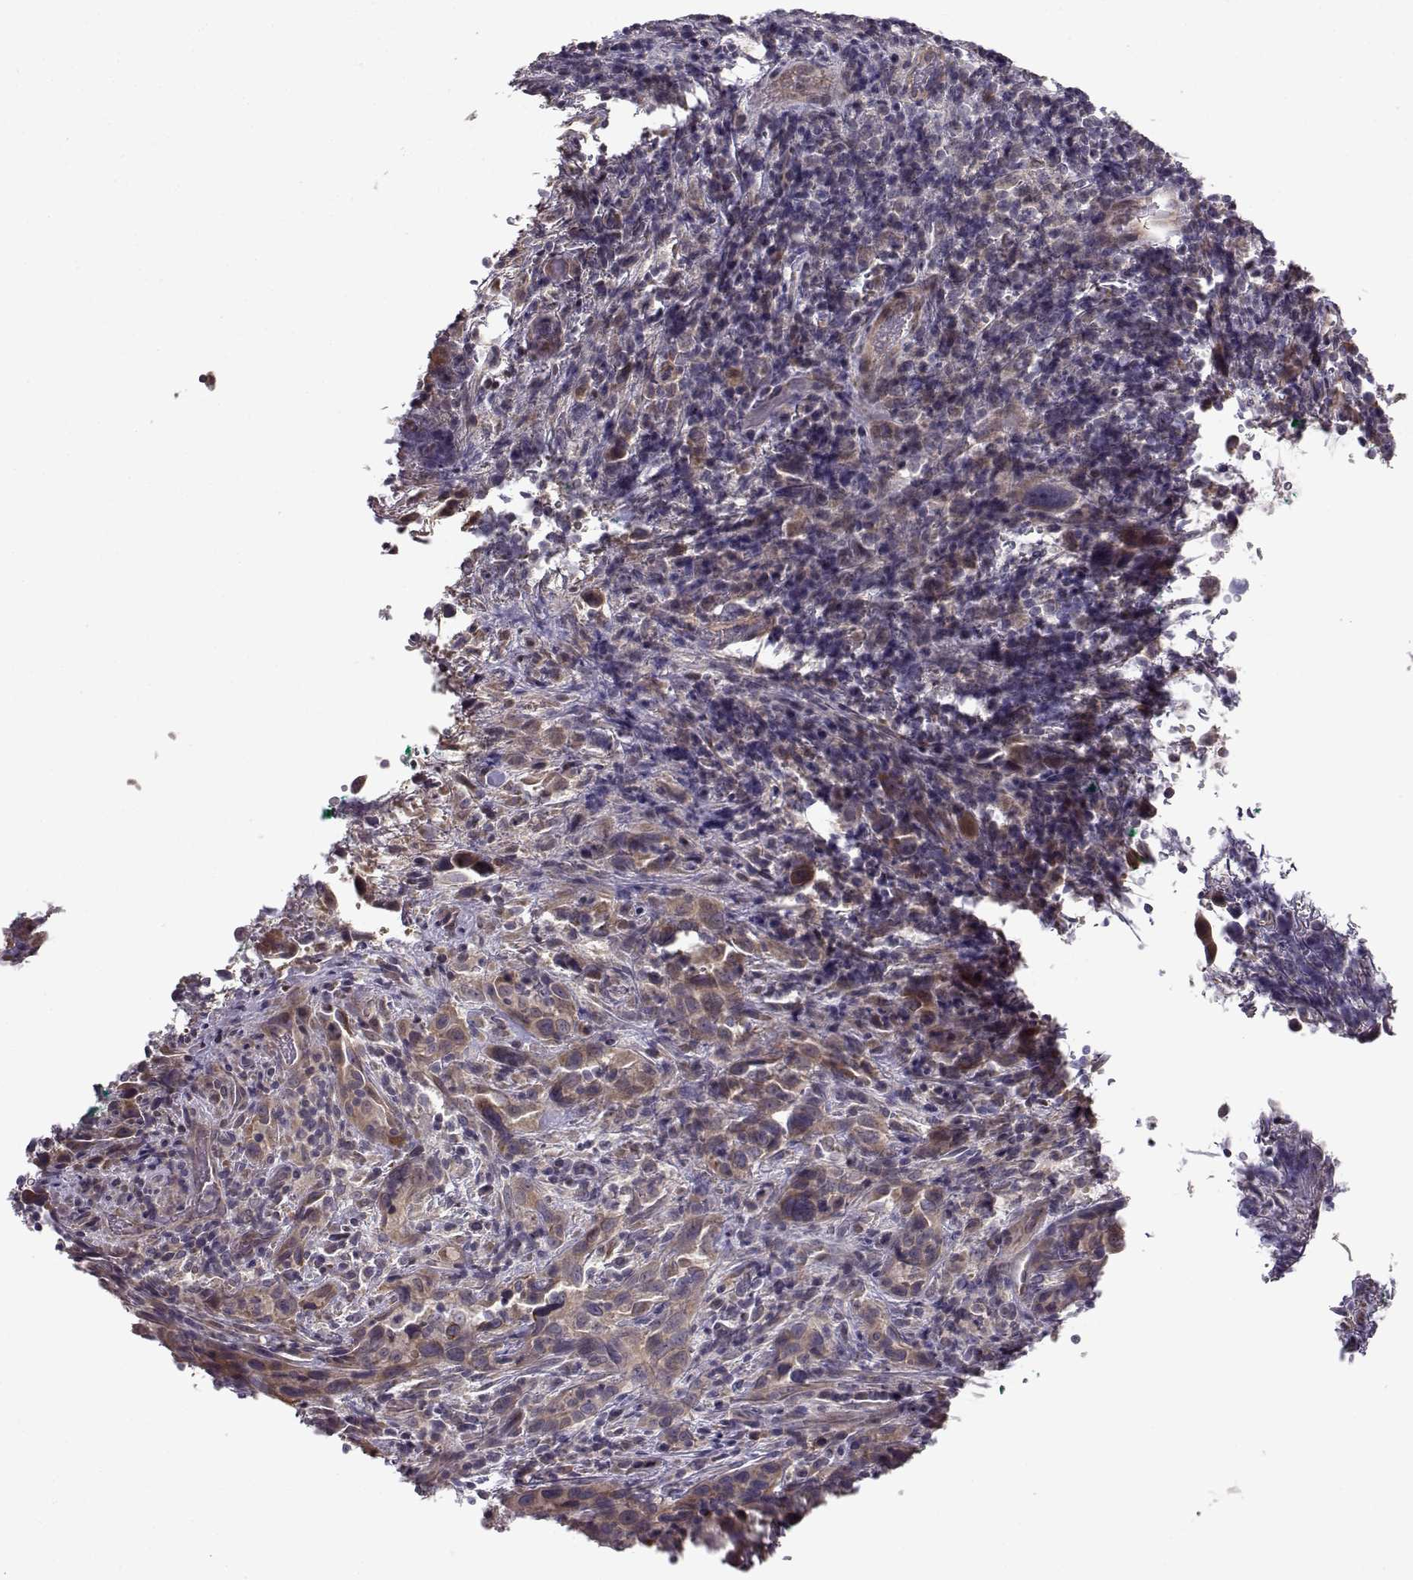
{"staining": {"intensity": "weak", "quantity": "25%-75%", "location": "cytoplasmic/membranous"}, "tissue": "urothelial cancer", "cell_type": "Tumor cells", "image_type": "cancer", "snomed": [{"axis": "morphology", "description": "Urothelial carcinoma, NOS"}, {"axis": "morphology", "description": "Urothelial carcinoma, High grade"}, {"axis": "topography", "description": "Urinary bladder"}], "caption": "A low amount of weak cytoplasmic/membranous staining is appreciated in about 25%-75% of tumor cells in urothelial cancer tissue. (DAB (3,3'-diaminobenzidine) IHC with brightfield microscopy, high magnification).", "gene": "ENTPD8", "patient": {"sex": "female", "age": 64}}